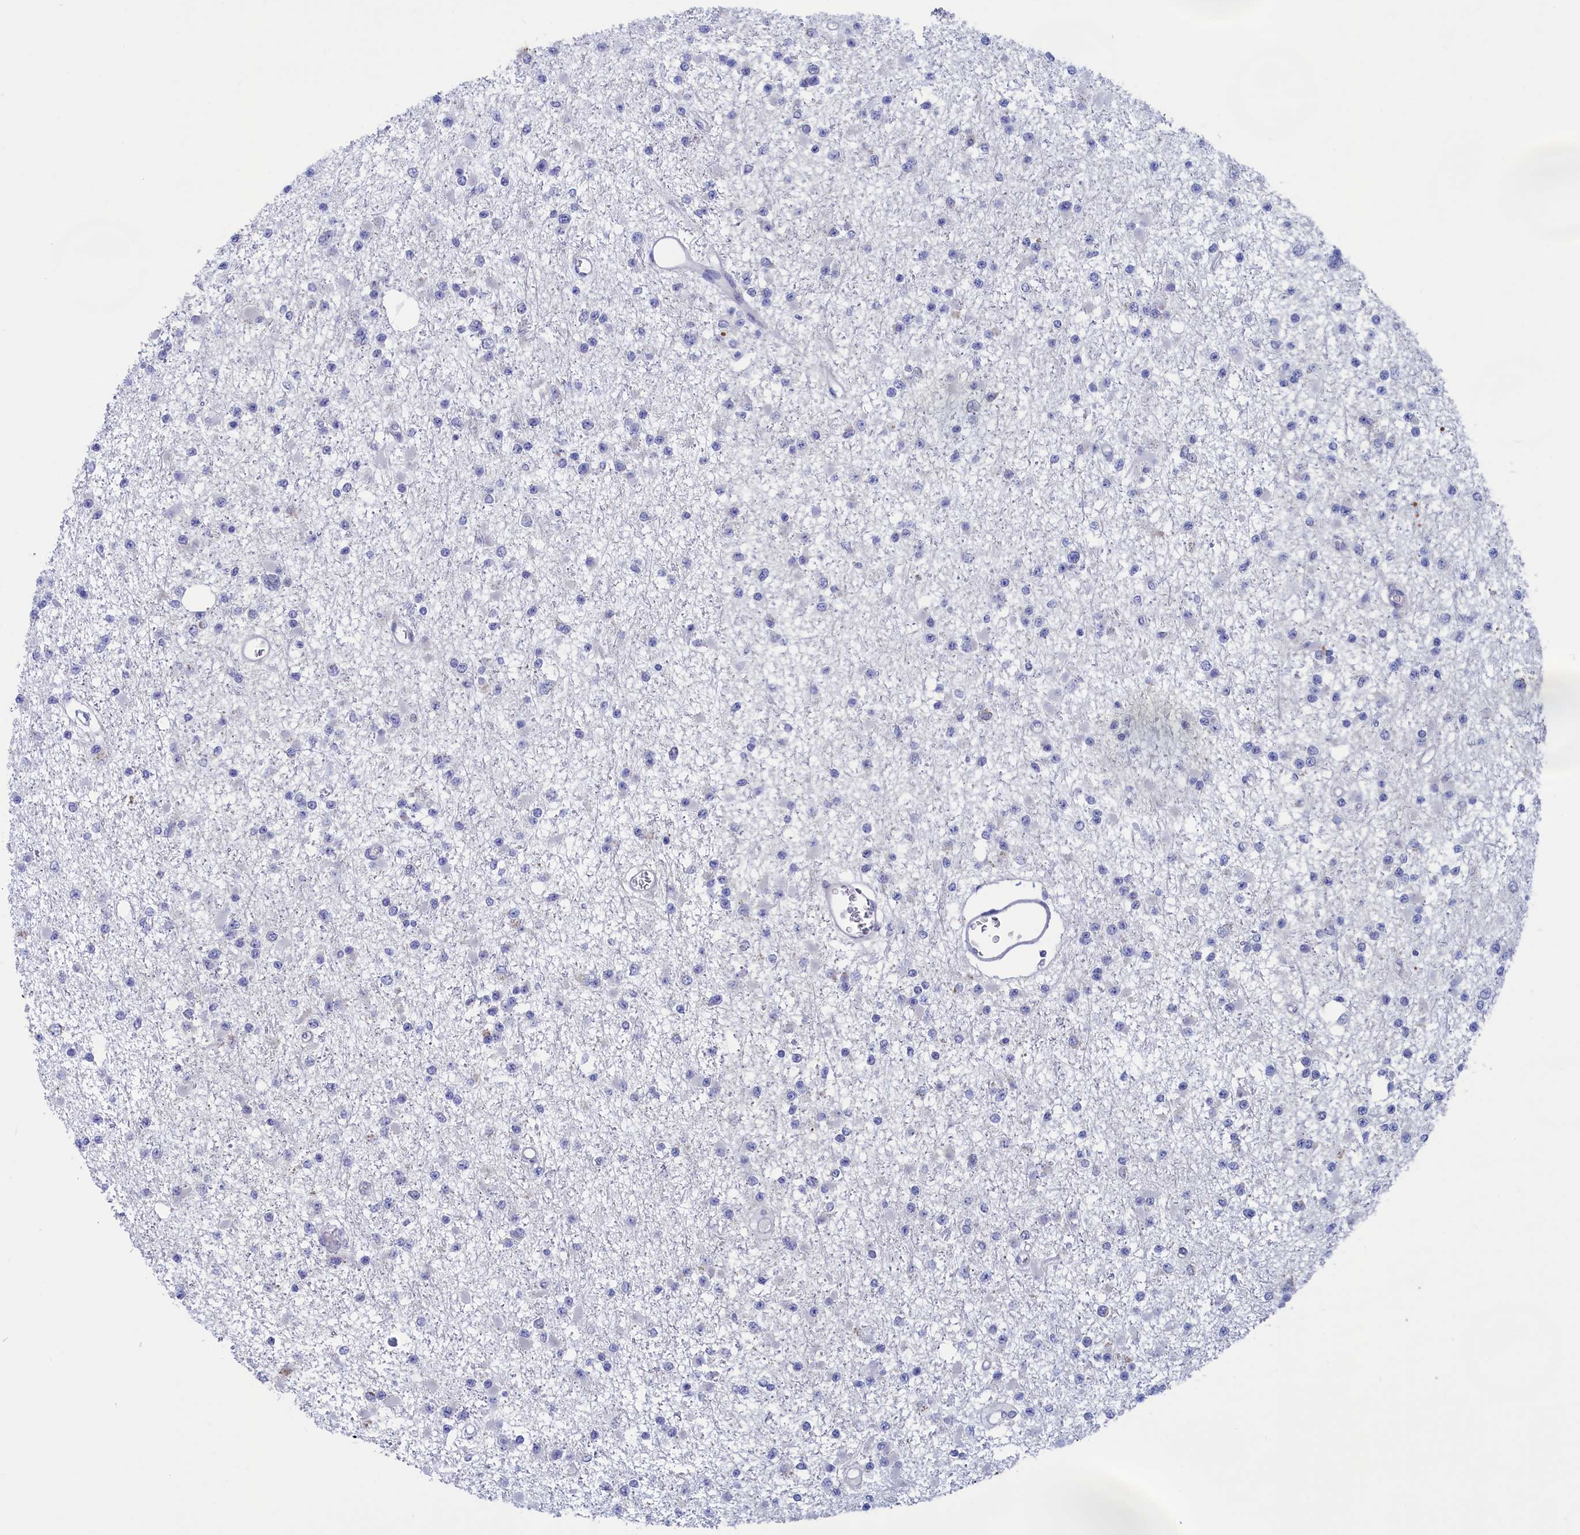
{"staining": {"intensity": "negative", "quantity": "none", "location": "none"}, "tissue": "glioma", "cell_type": "Tumor cells", "image_type": "cancer", "snomed": [{"axis": "morphology", "description": "Glioma, malignant, Low grade"}, {"axis": "topography", "description": "Brain"}], "caption": "High power microscopy image of an immunohistochemistry (IHC) histopathology image of malignant glioma (low-grade), revealing no significant expression in tumor cells.", "gene": "NIBAN3", "patient": {"sex": "female", "age": 22}}